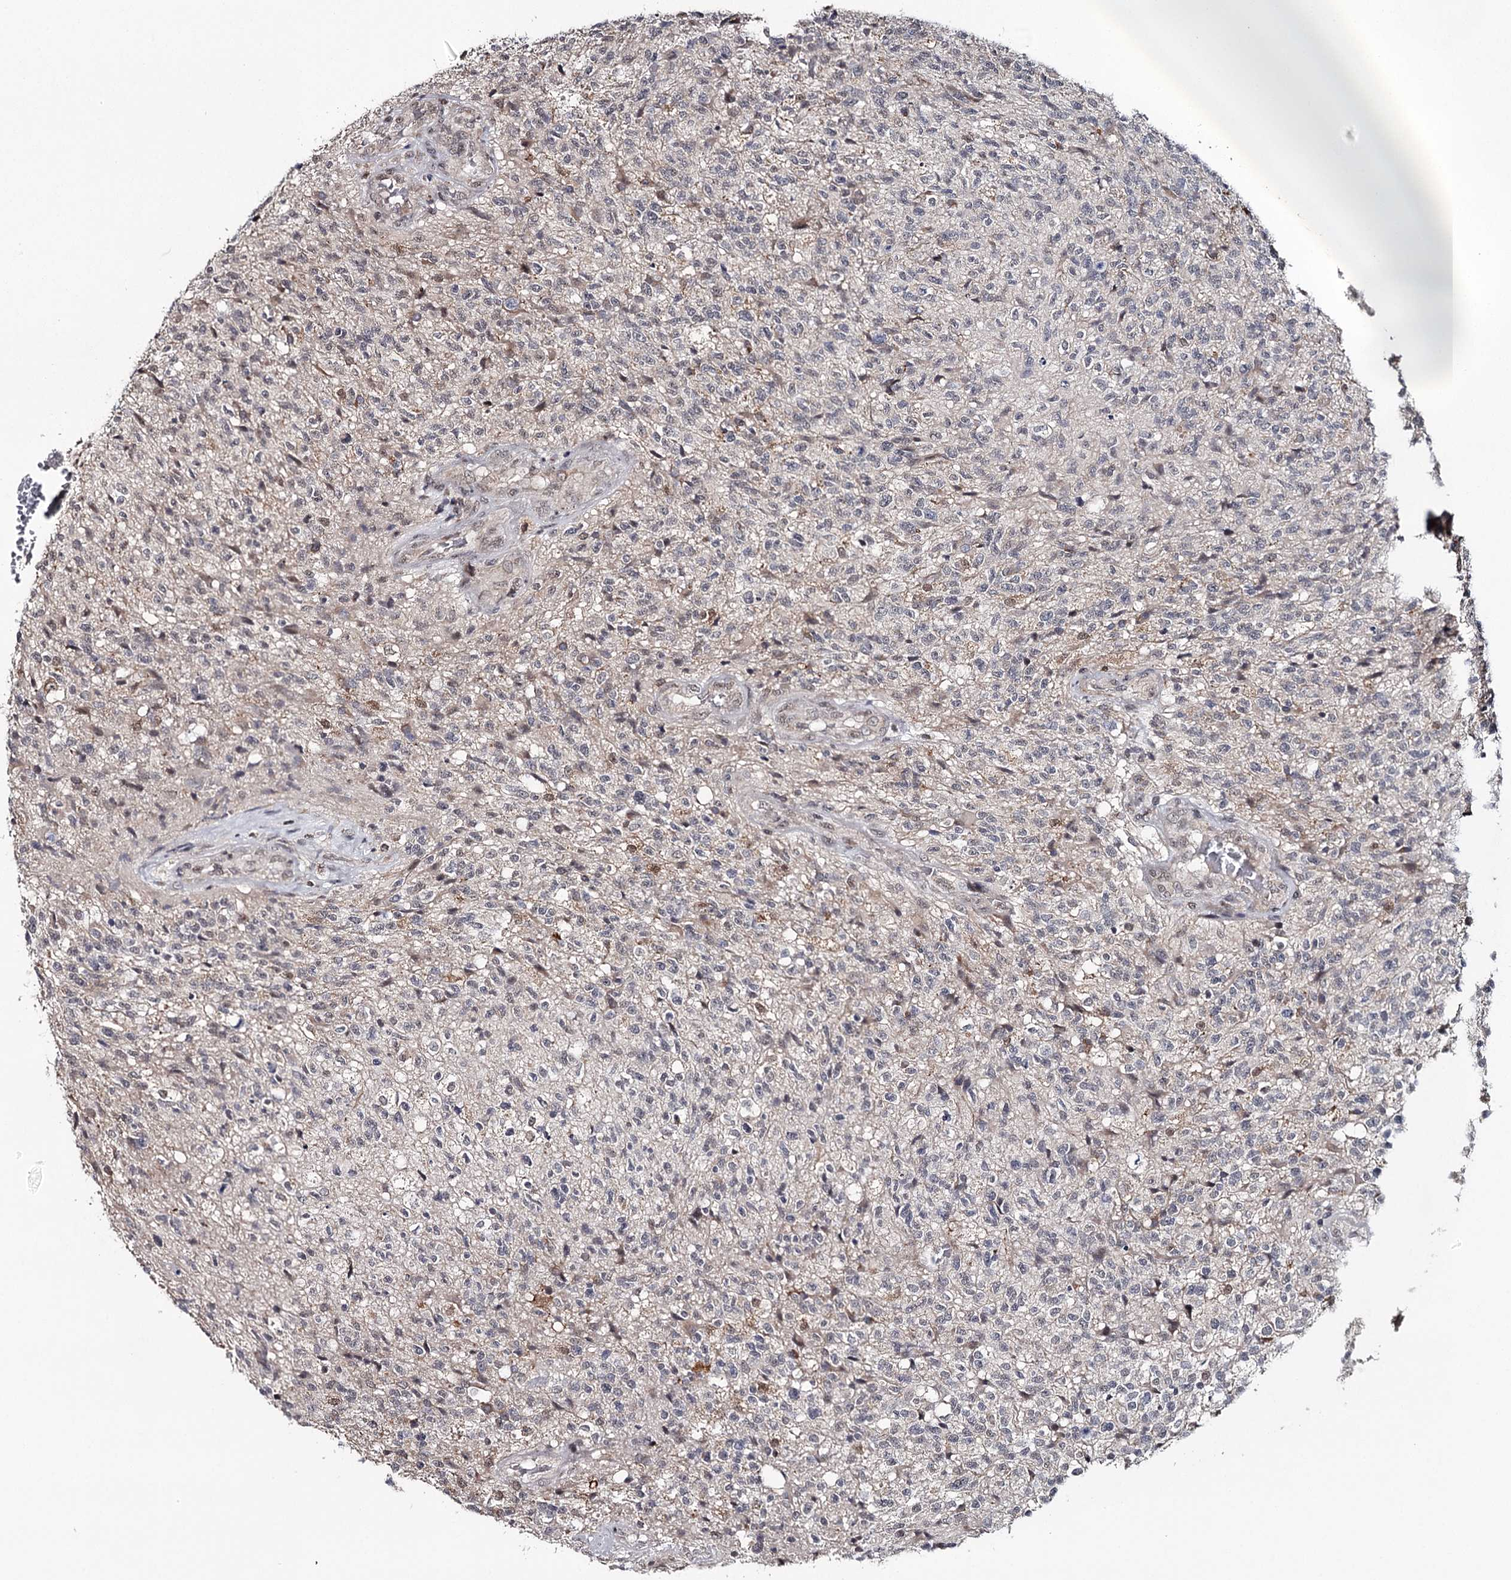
{"staining": {"intensity": "negative", "quantity": "none", "location": "none"}, "tissue": "glioma", "cell_type": "Tumor cells", "image_type": "cancer", "snomed": [{"axis": "morphology", "description": "Glioma, malignant, High grade"}, {"axis": "topography", "description": "Brain"}], "caption": "IHC of glioma demonstrates no staining in tumor cells.", "gene": "GTSF1", "patient": {"sex": "male", "age": 56}}